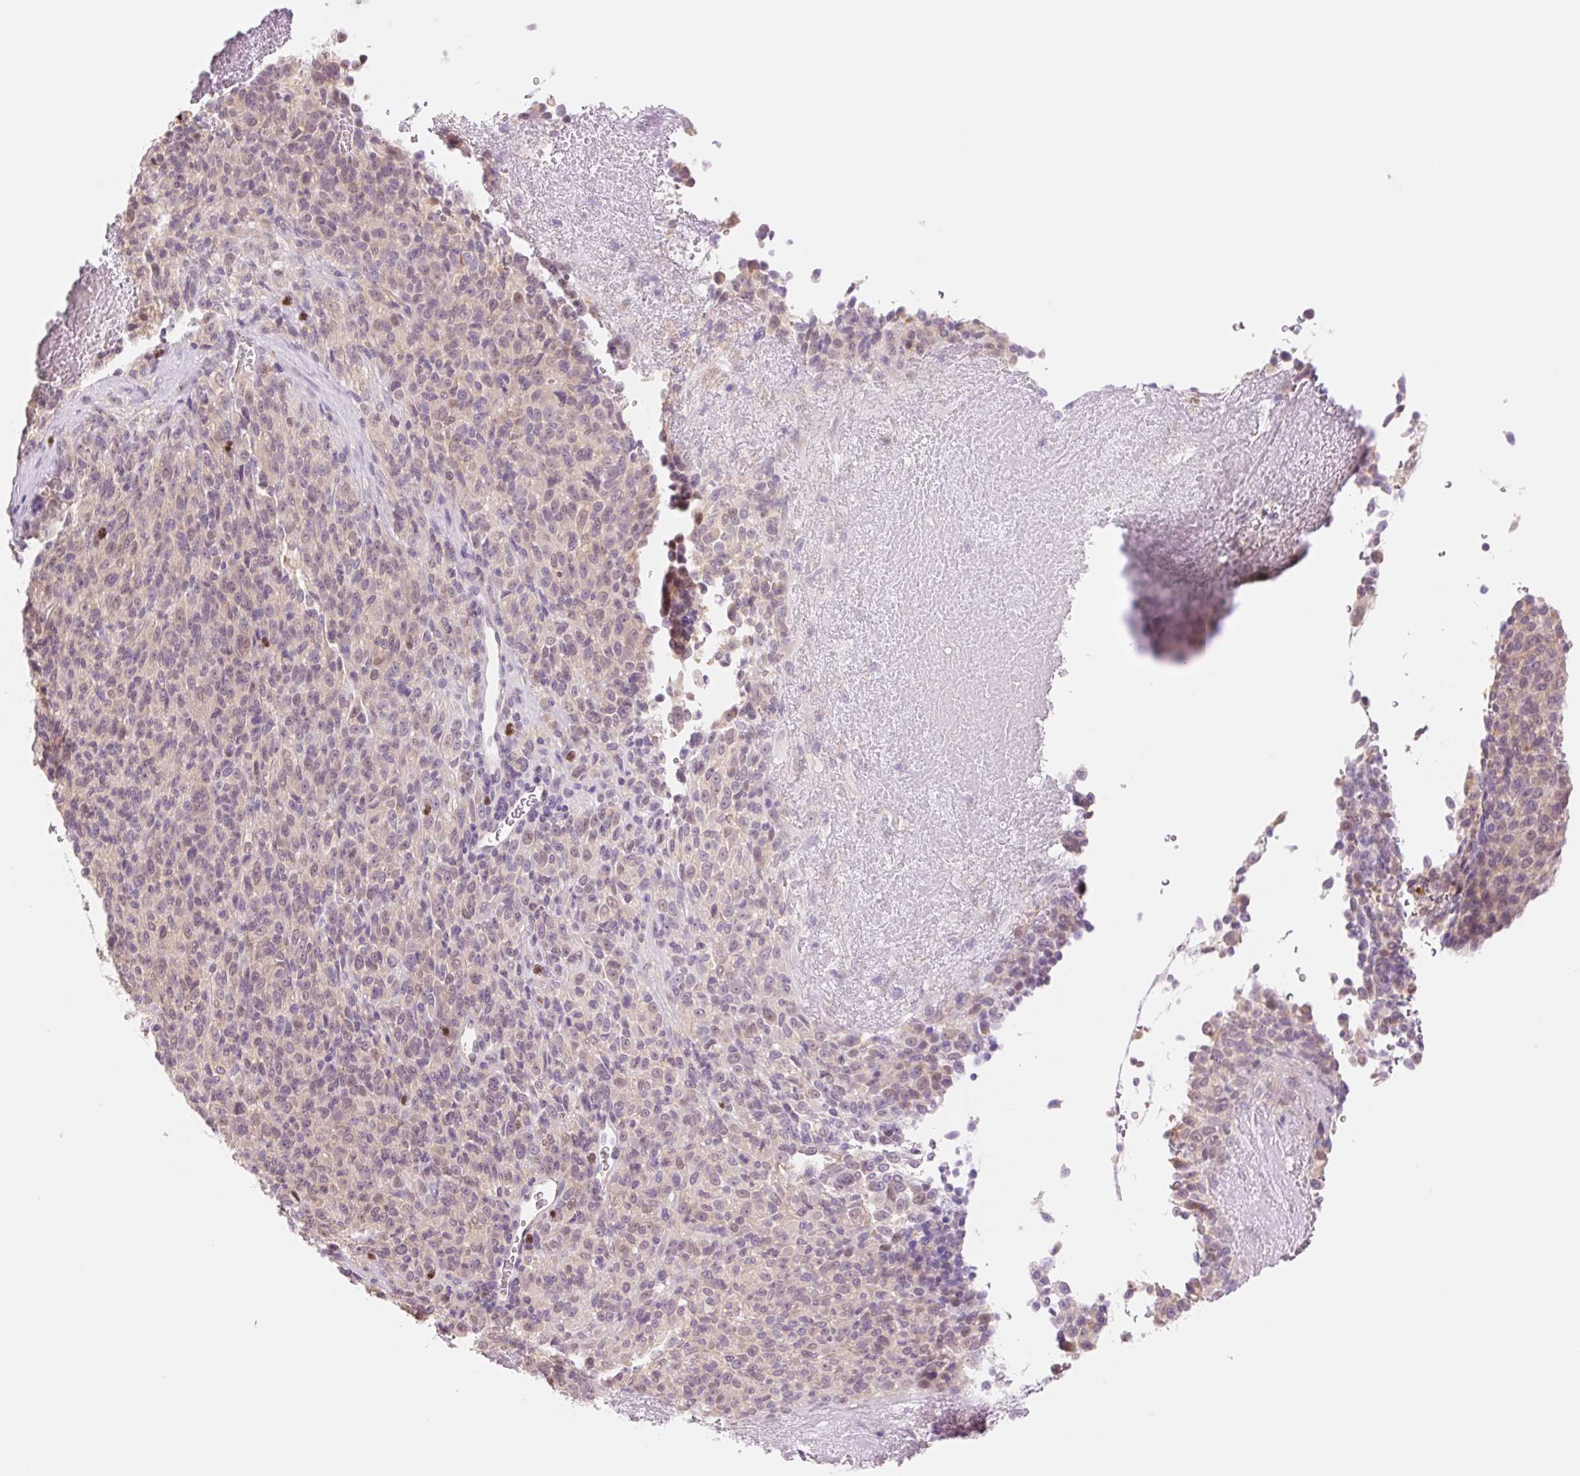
{"staining": {"intensity": "weak", "quantity": "25%-75%", "location": "nuclear"}, "tissue": "melanoma", "cell_type": "Tumor cells", "image_type": "cancer", "snomed": [{"axis": "morphology", "description": "Malignant melanoma, Metastatic site"}, {"axis": "topography", "description": "Brain"}], "caption": "Protein expression analysis of malignant melanoma (metastatic site) shows weak nuclear staining in approximately 25%-75% of tumor cells.", "gene": "HEBP1", "patient": {"sex": "female", "age": 56}}